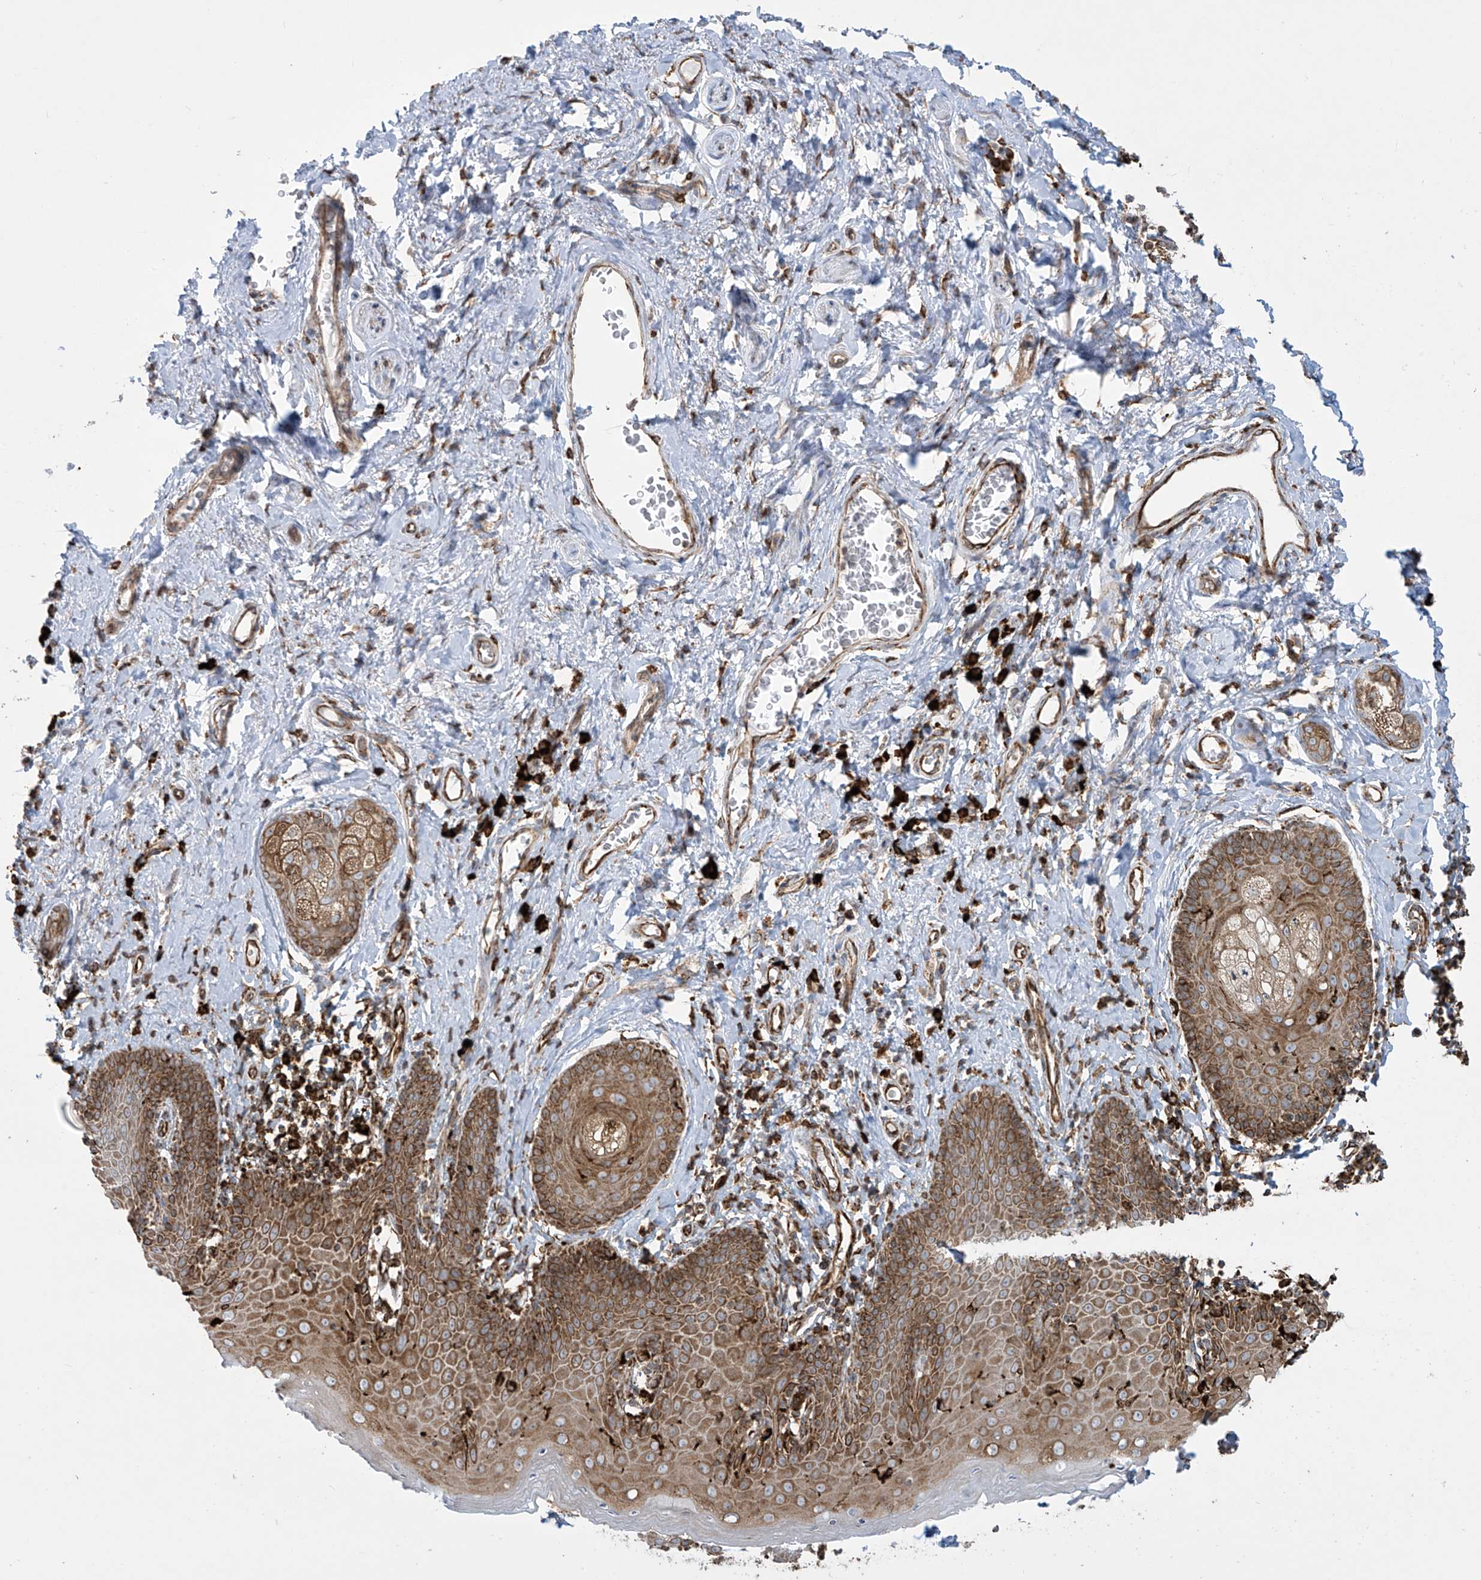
{"staining": {"intensity": "moderate", "quantity": ">75%", "location": "cytoplasmic/membranous"}, "tissue": "skin", "cell_type": "Epidermal cells", "image_type": "normal", "snomed": [{"axis": "morphology", "description": "Normal tissue, NOS"}, {"axis": "topography", "description": "Vulva"}], "caption": "Brown immunohistochemical staining in benign human skin exhibits moderate cytoplasmic/membranous staining in about >75% of epidermal cells. (brown staining indicates protein expression, while blue staining denotes nuclei).", "gene": "MX1", "patient": {"sex": "female", "age": 66}}